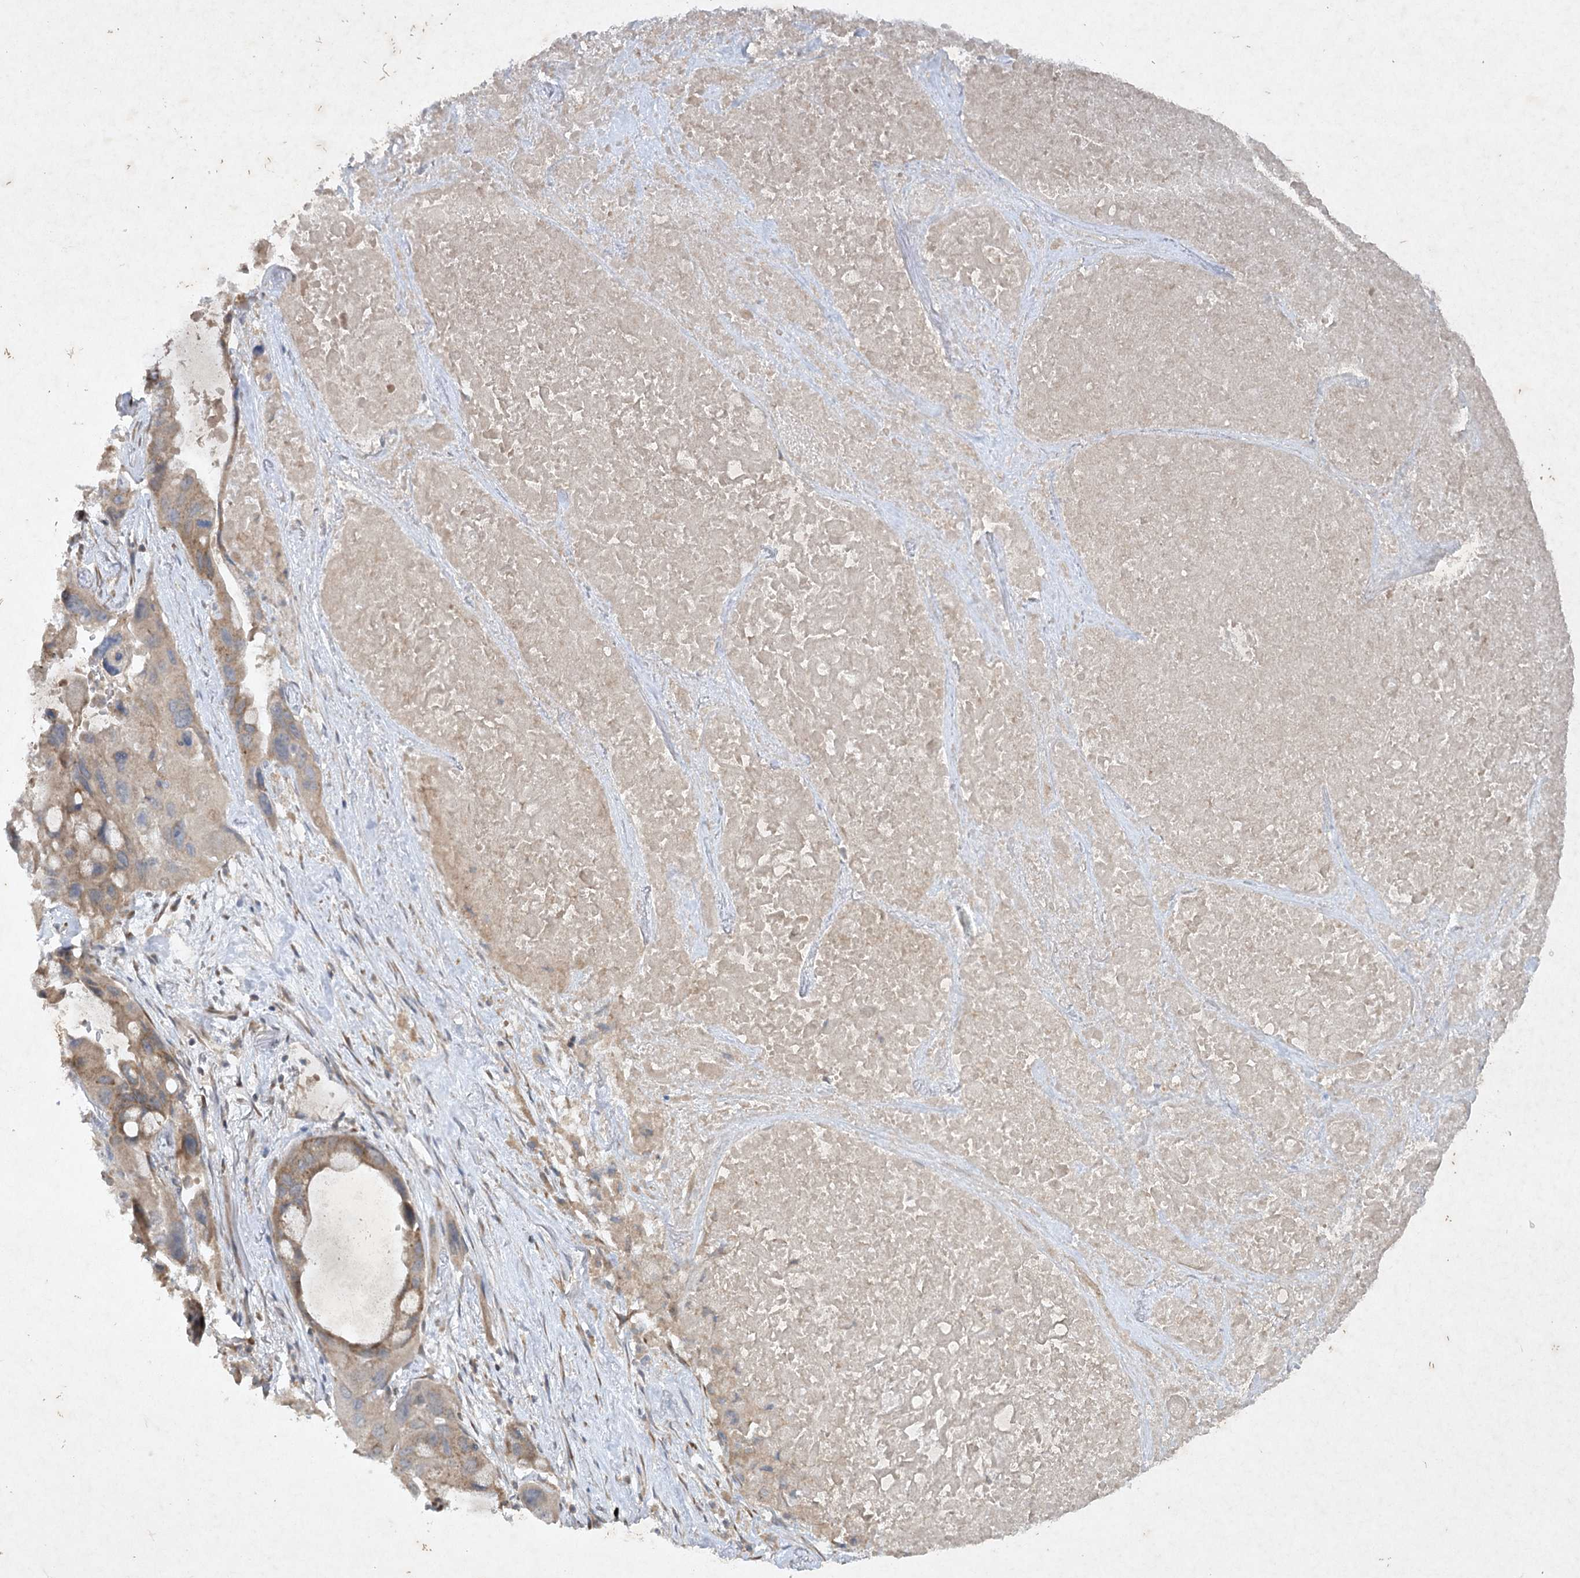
{"staining": {"intensity": "moderate", "quantity": ">75%", "location": "cytoplasmic/membranous"}, "tissue": "lung cancer", "cell_type": "Tumor cells", "image_type": "cancer", "snomed": [{"axis": "morphology", "description": "Squamous cell carcinoma, NOS"}, {"axis": "topography", "description": "Lung"}], "caption": "This is an image of immunohistochemistry staining of squamous cell carcinoma (lung), which shows moderate expression in the cytoplasmic/membranous of tumor cells.", "gene": "TRAF3IP1", "patient": {"sex": "female", "age": 73}}